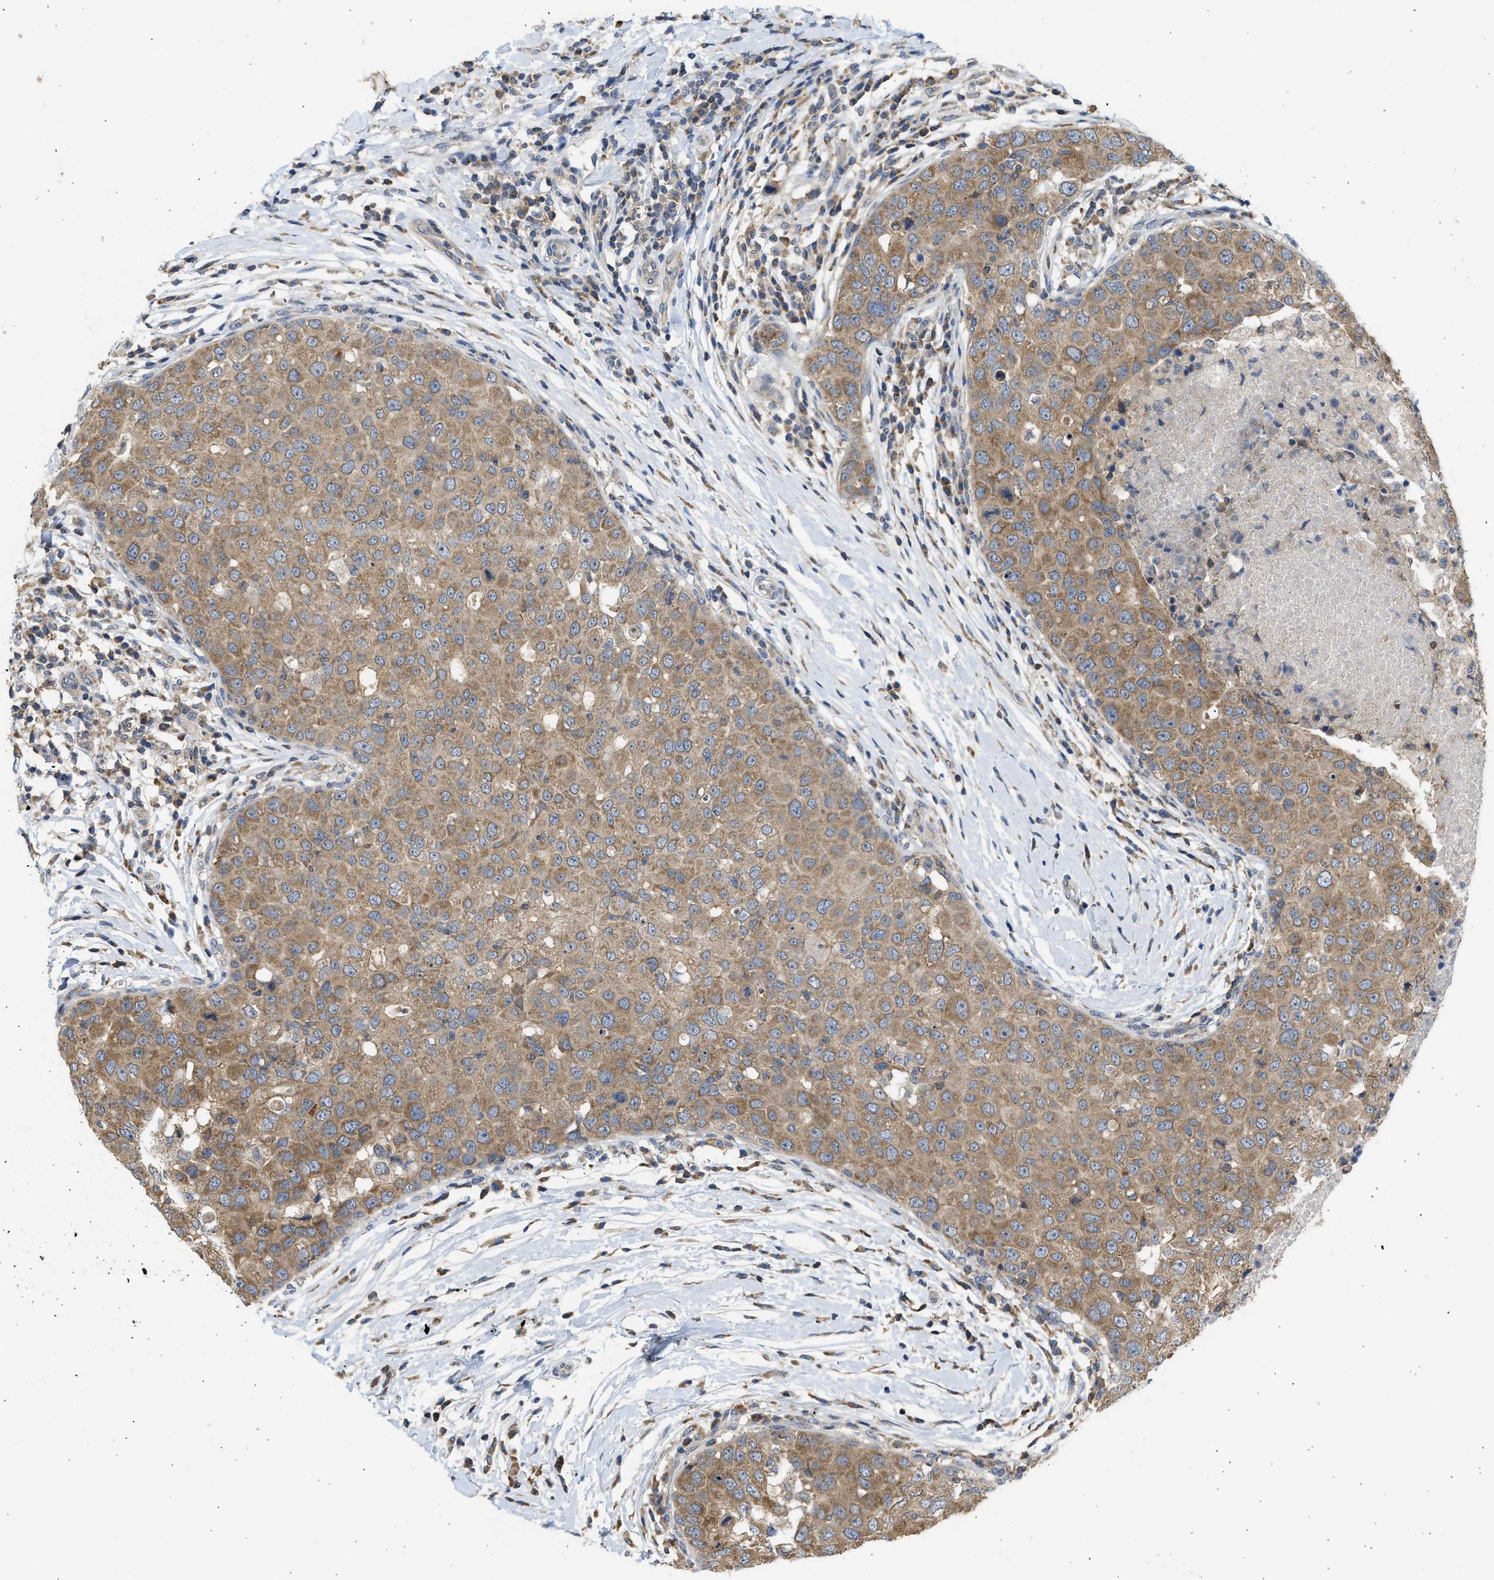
{"staining": {"intensity": "moderate", "quantity": "25%-75%", "location": "cytoplasmic/membranous"}, "tissue": "breast cancer", "cell_type": "Tumor cells", "image_type": "cancer", "snomed": [{"axis": "morphology", "description": "Duct carcinoma"}, {"axis": "topography", "description": "Breast"}], "caption": "Breast infiltrating ductal carcinoma stained for a protein displays moderate cytoplasmic/membranous positivity in tumor cells. (brown staining indicates protein expression, while blue staining denotes nuclei).", "gene": "CYP1A1", "patient": {"sex": "female", "age": 27}}